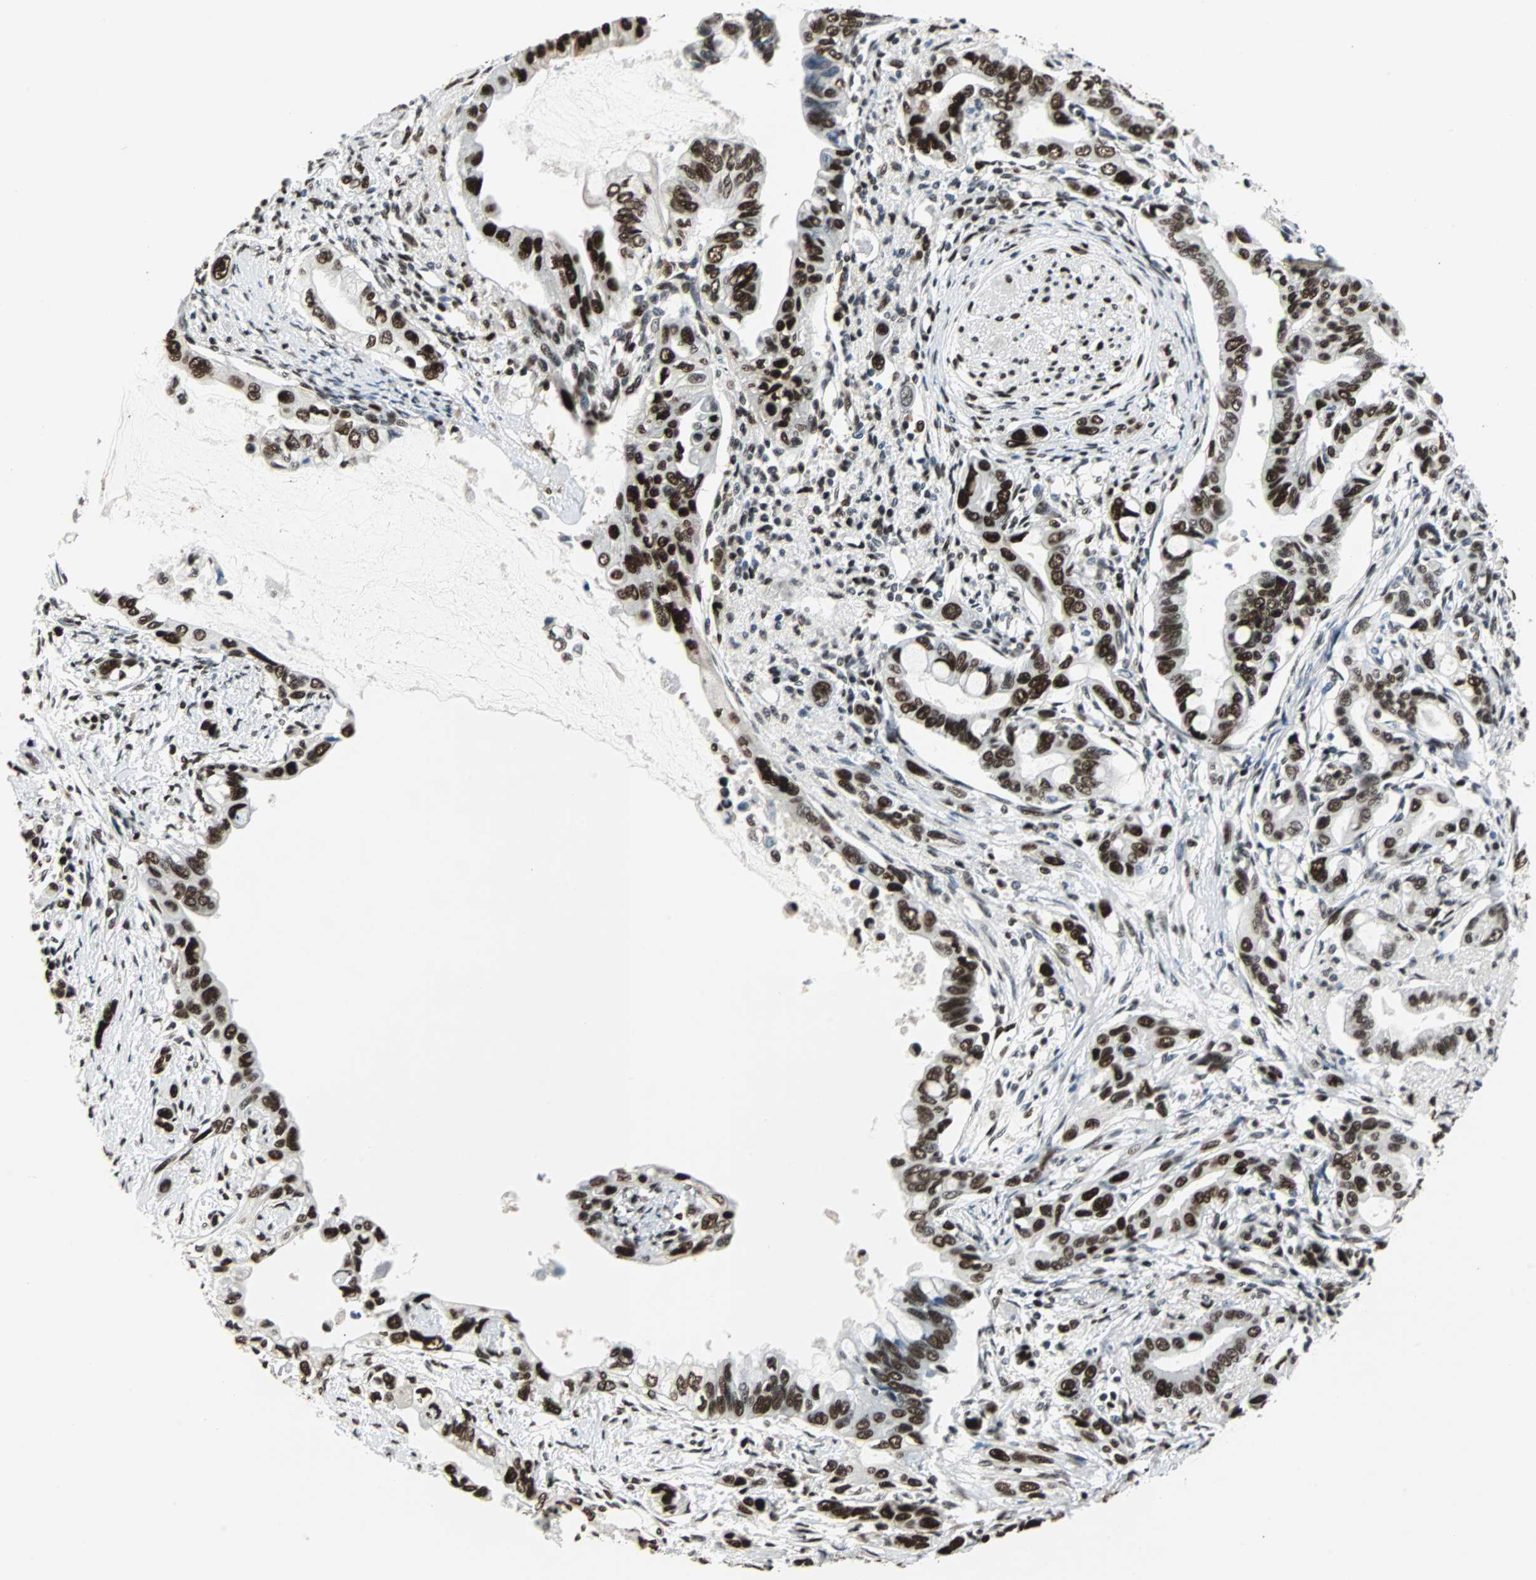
{"staining": {"intensity": "strong", "quantity": ">75%", "location": "nuclear"}, "tissue": "pancreatic cancer", "cell_type": "Tumor cells", "image_type": "cancer", "snomed": [{"axis": "morphology", "description": "Adenocarcinoma, NOS"}, {"axis": "topography", "description": "Pancreas"}], "caption": "Protein staining displays strong nuclear expression in approximately >75% of tumor cells in pancreatic adenocarcinoma.", "gene": "XRCC4", "patient": {"sex": "female", "age": 60}}